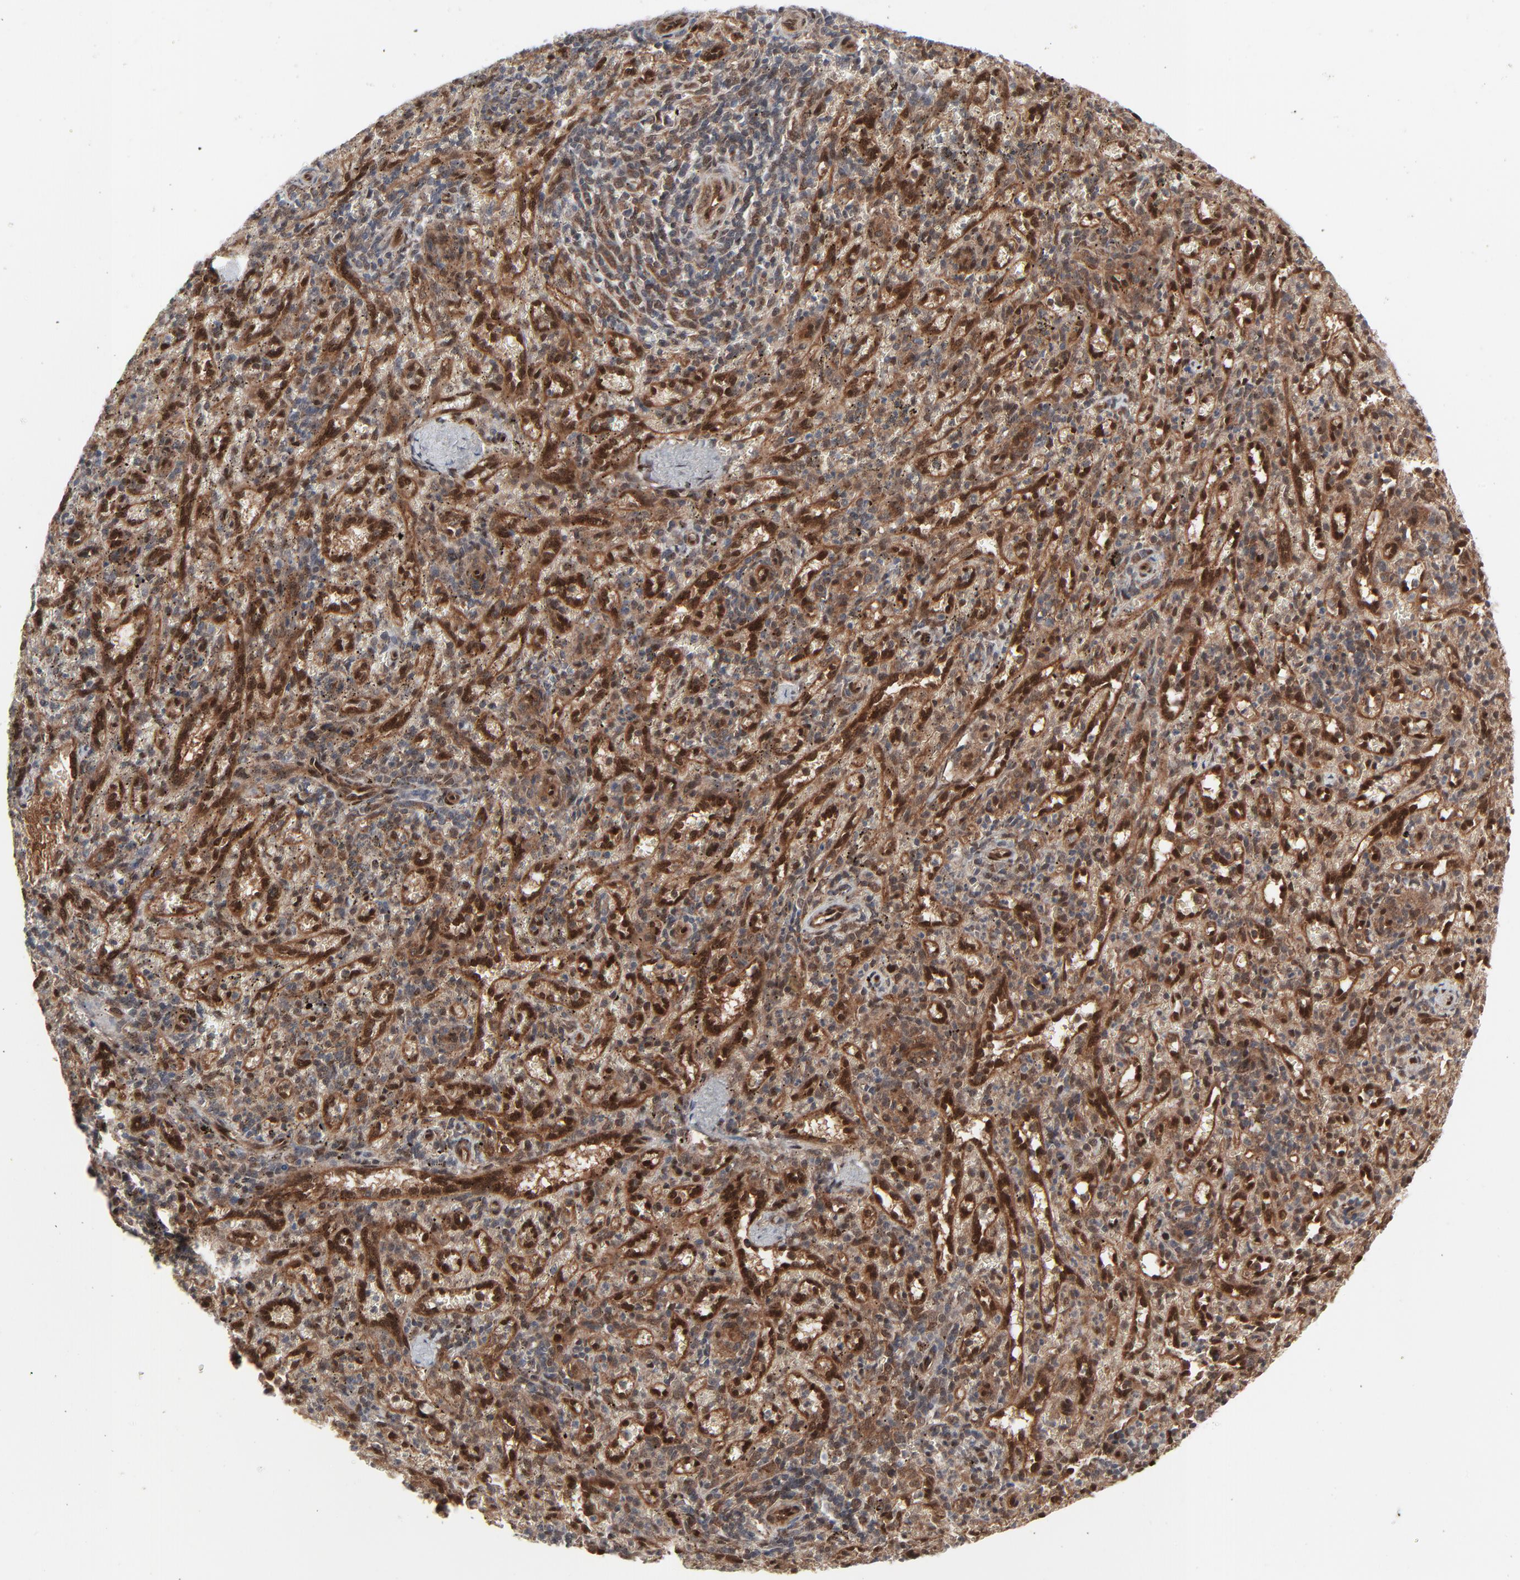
{"staining": {"intensity": "strong", "quantity": ">75%", "location": "cytoplasmic/membranous,nuclear"}, "tissue": "spleen", "cell_type": "Cells in red pulp", "image_type": "normal", "snomed": [{"axis": "morphology", "description": "Normal tissue, NOS"}, {"axis": "topography", "description": "Spleen"}], "caption": "Immunohistochemical staining of benign spleen exhibits strong cytoplasmic/membranous,nuclear protein expression in approximately >75% of cells in red pulp.", "gene": "AKT1", "patient": {"sex": "female", "age": 10}}